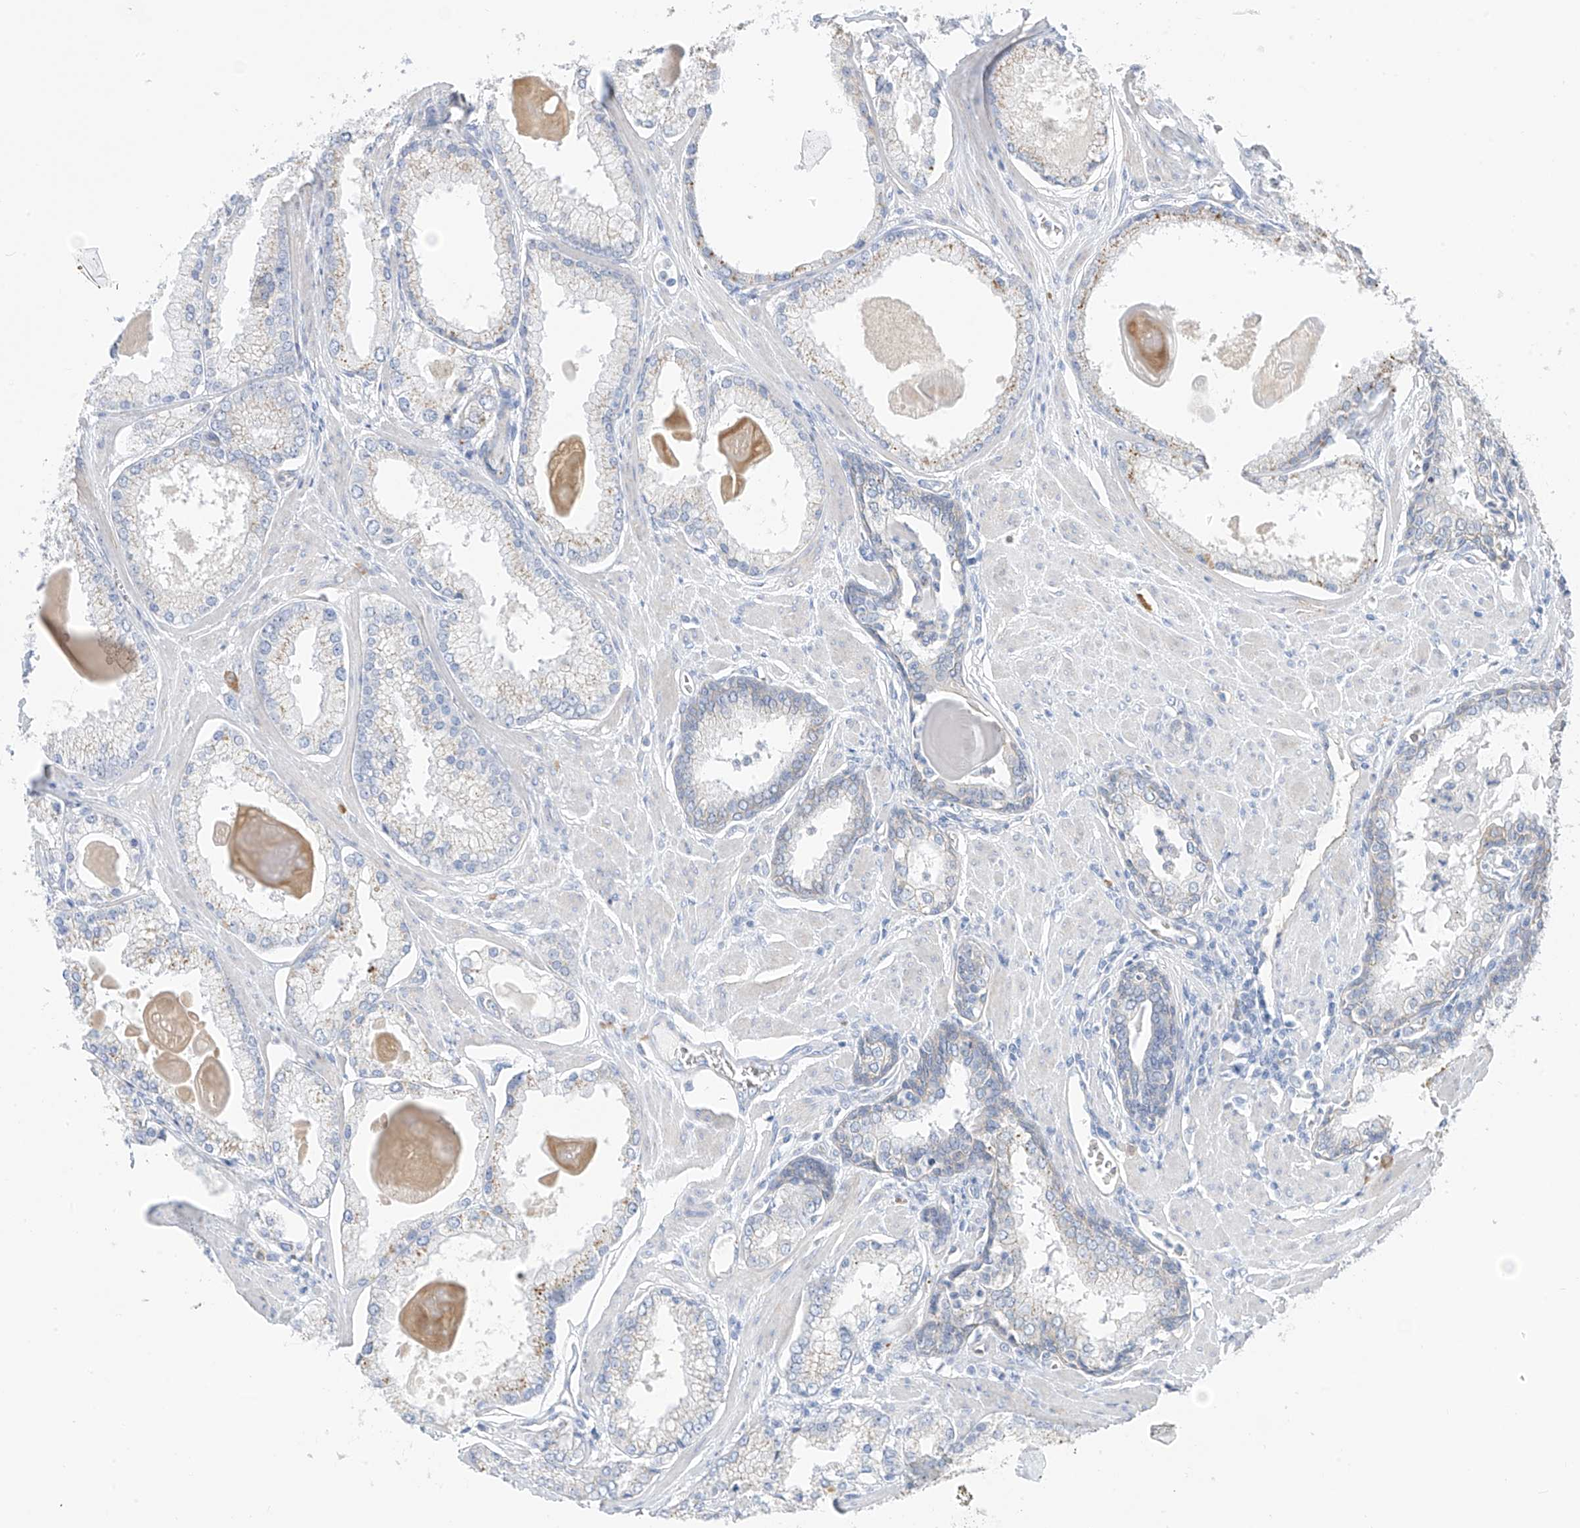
{"staining": {"intensity": "negative", "quantity": "none", "location": "none"}, "tissue": "prostate cancer", "cell_type": "Tumor cells", "image_type": "cancer", "snomed": [{"axis": "morphology", "description": "Adenocarcinoma, Low grade"}, {"axis": "topography", "description": "Prostate"}], "caption": "This is a histopathology image of IHC staining of low-grade adenocarcinoma (prostate), which shows no positivity in tumor cells. (DAB immunohistochemistry with hematoxylin counter stain).", "gene": "ITGA9", "patient": {"sex": "male", "age": 54}}